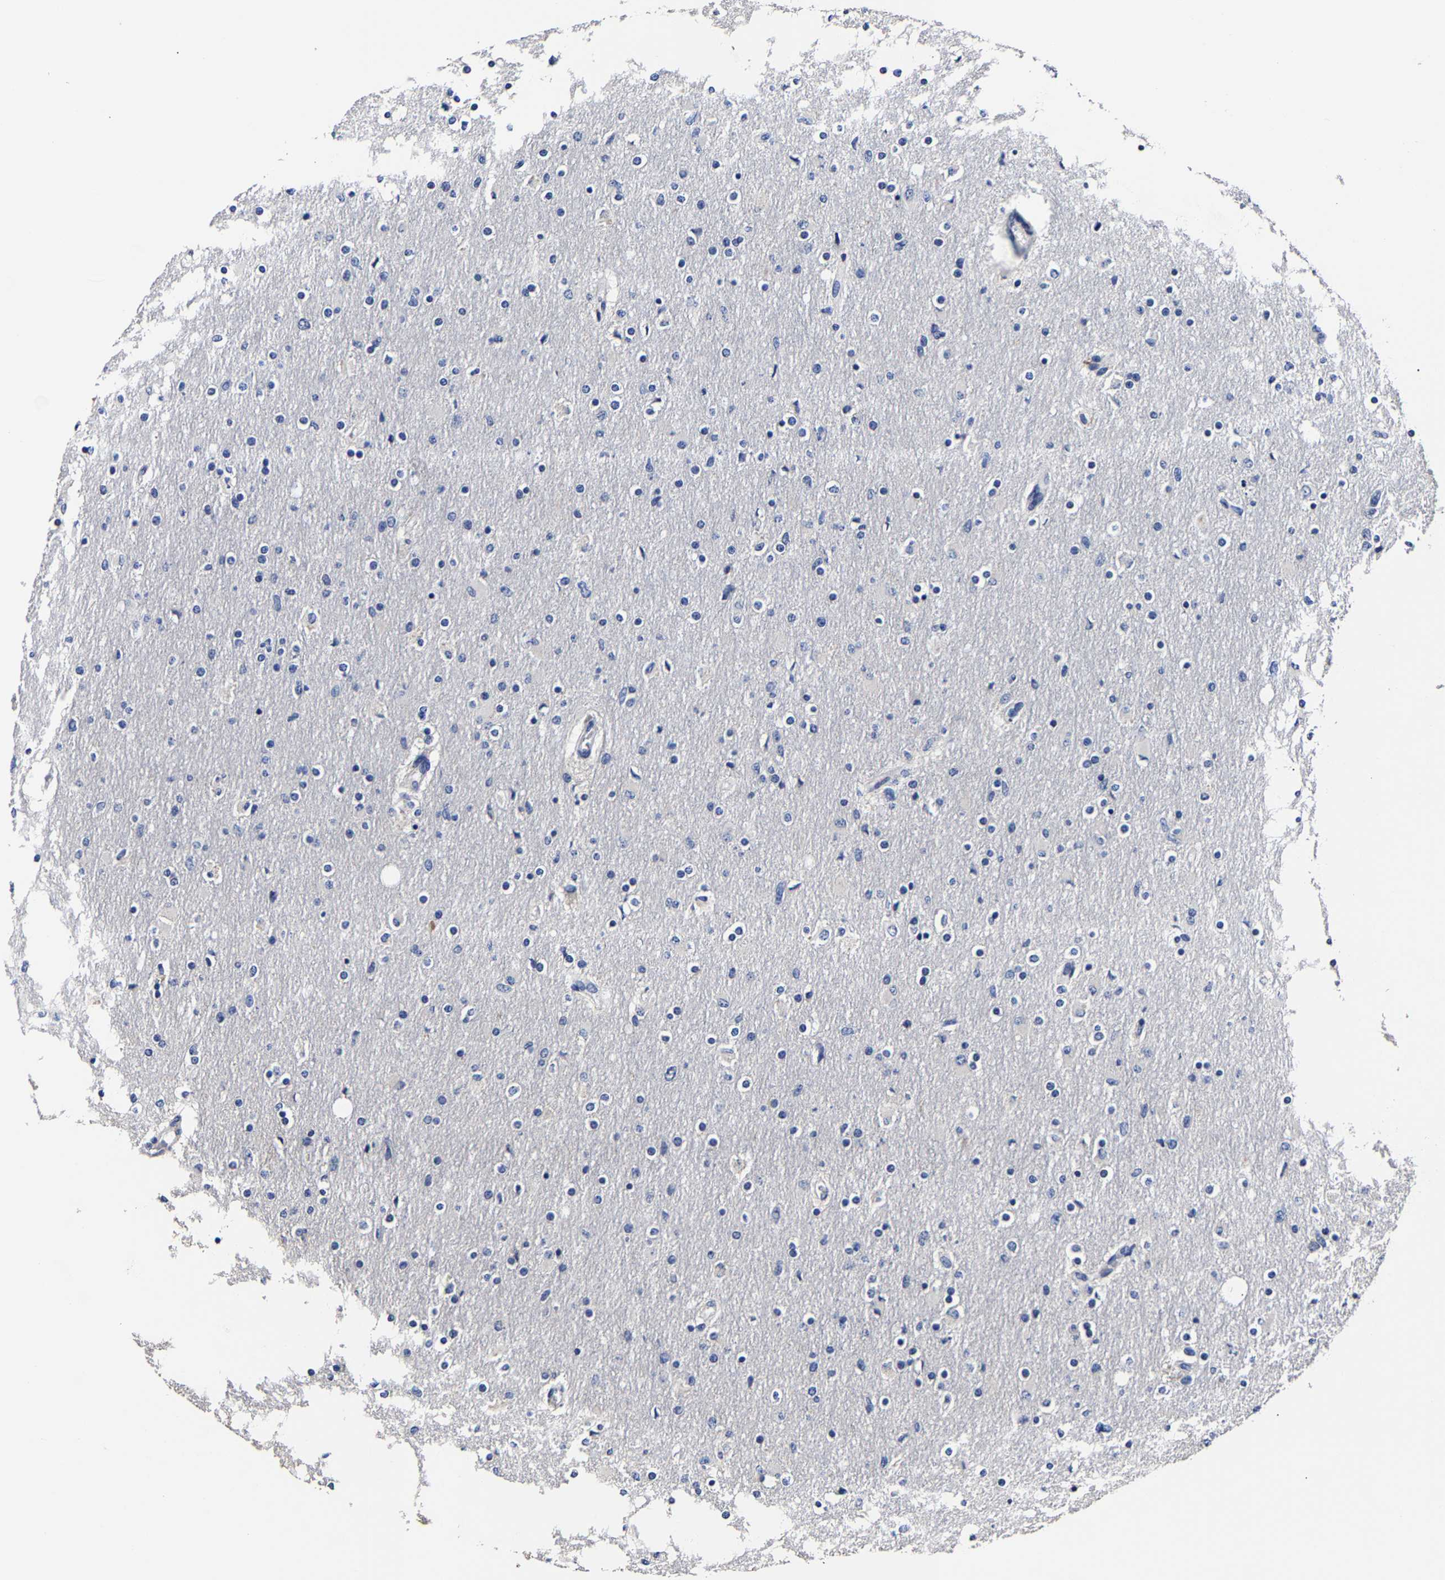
{"staining": {"intensity": "negative", "quantity": "none", "location": "none"}, "tissue": "glioma", "cell_type": "Tumor cells", "image_type": "cancer", "snomed": [{"axis": "morphology", "description": "Glioma, malignant, High grade"}, {"axis": "topography", "description": "Cerebral cortex"}], "caption": "A high-resolution photomicrograph shows immunohistochemistry staining of glioma, which displays no significant positivity in tumor cells.", "gene": "AKAP4", "patient": {"sex": "female", "age": 36}}